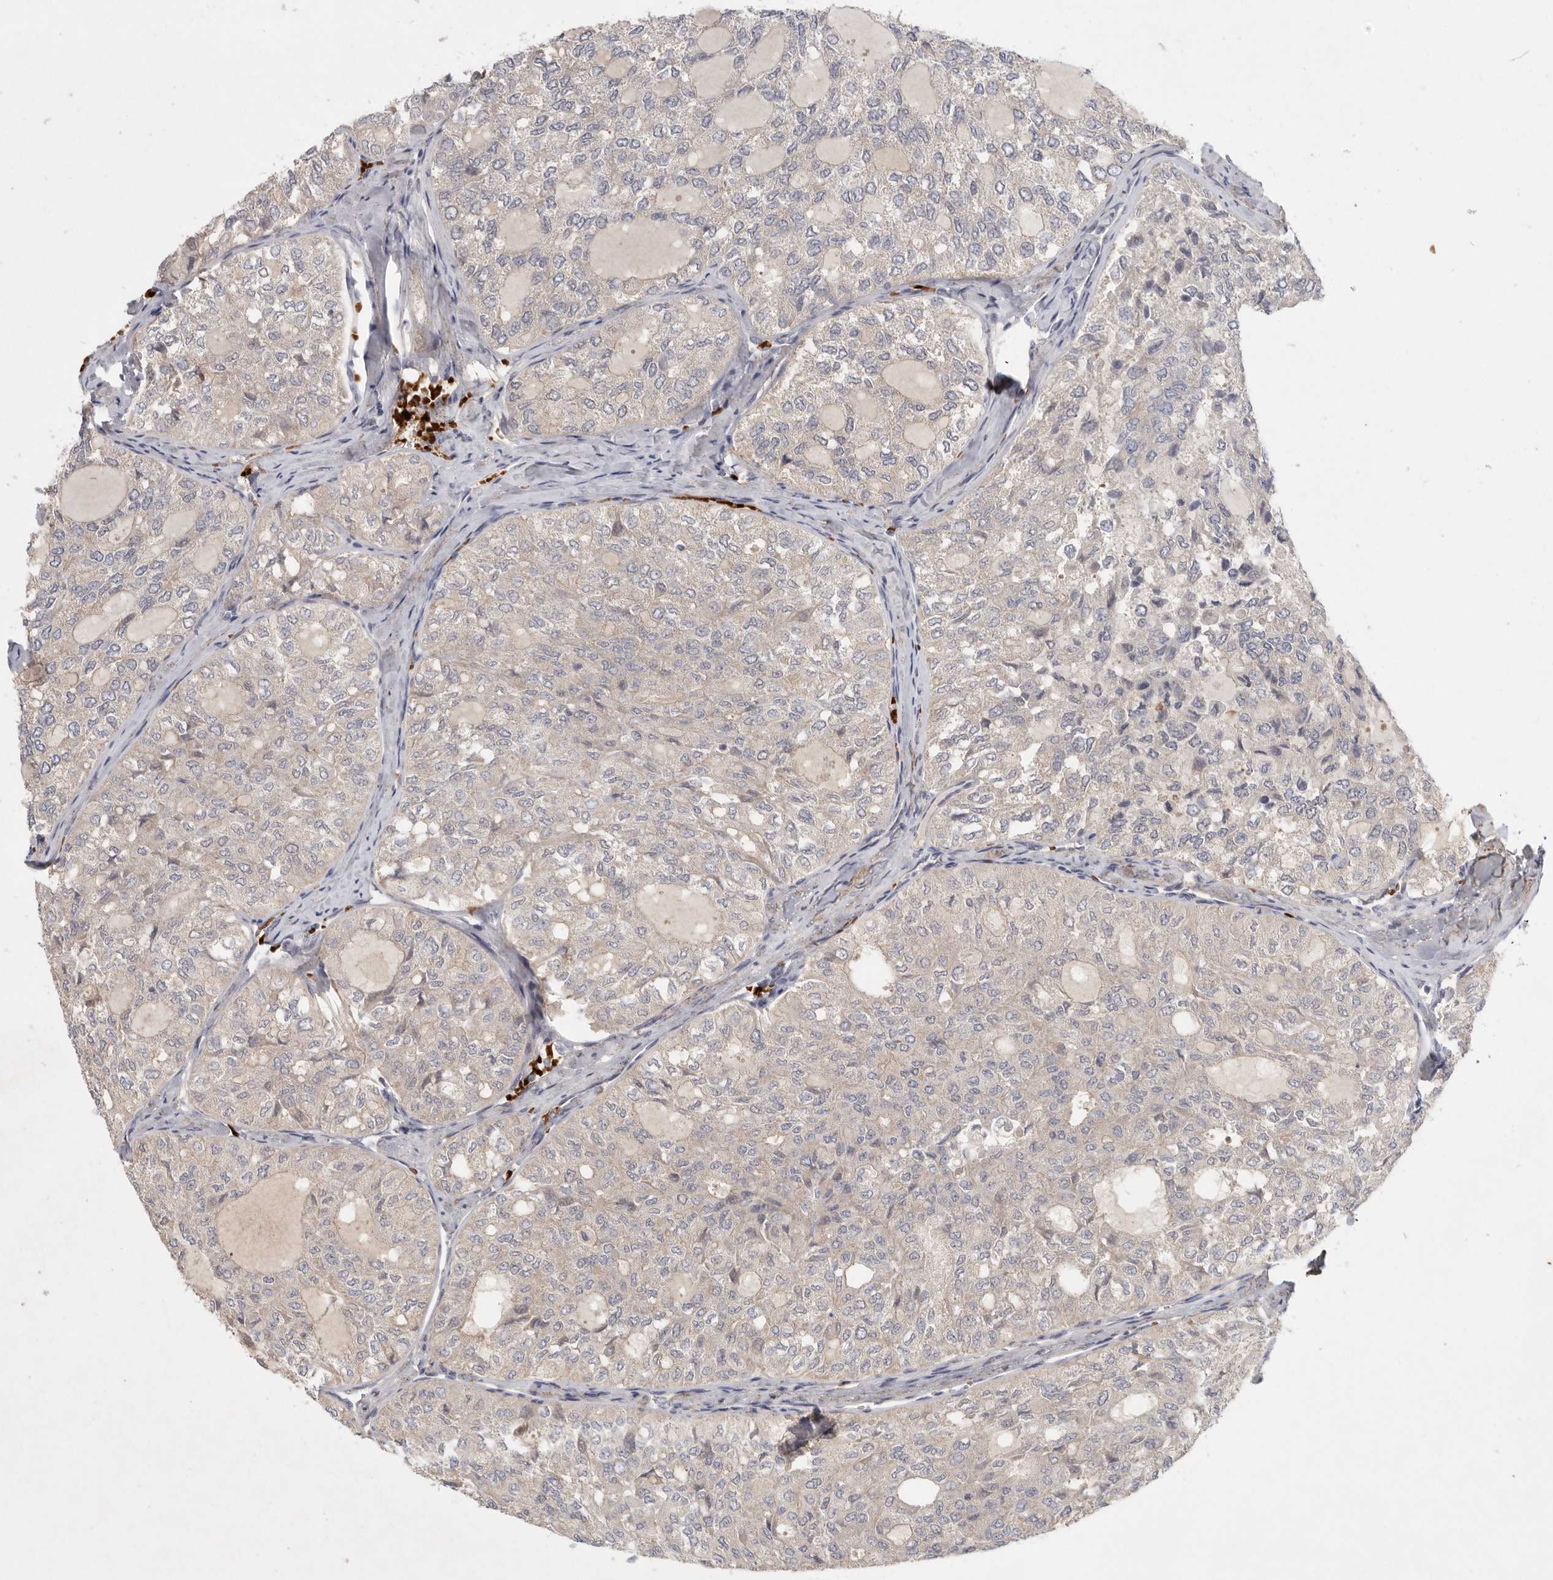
{"staining": {"intensity": "negative", "quantity": "none", "location": "none"}, "tissue": "thyroid cancer", "cell_type": "Tumor cells", "image_type": "cancer", "snomed": [{"axis": "morphology", "description": "Follicular adenoma carcinoma, NOS"}, {"axis": "topography", "description": "Thyroid gland"}], "caption": "The IHC histopathology image has no significant positivity in tumor cells of thyroid cancer (follicular adenoma carcinoma) tissue.", "gene": "CFAP298", "patient": {"sex": "male", "age": 75}}